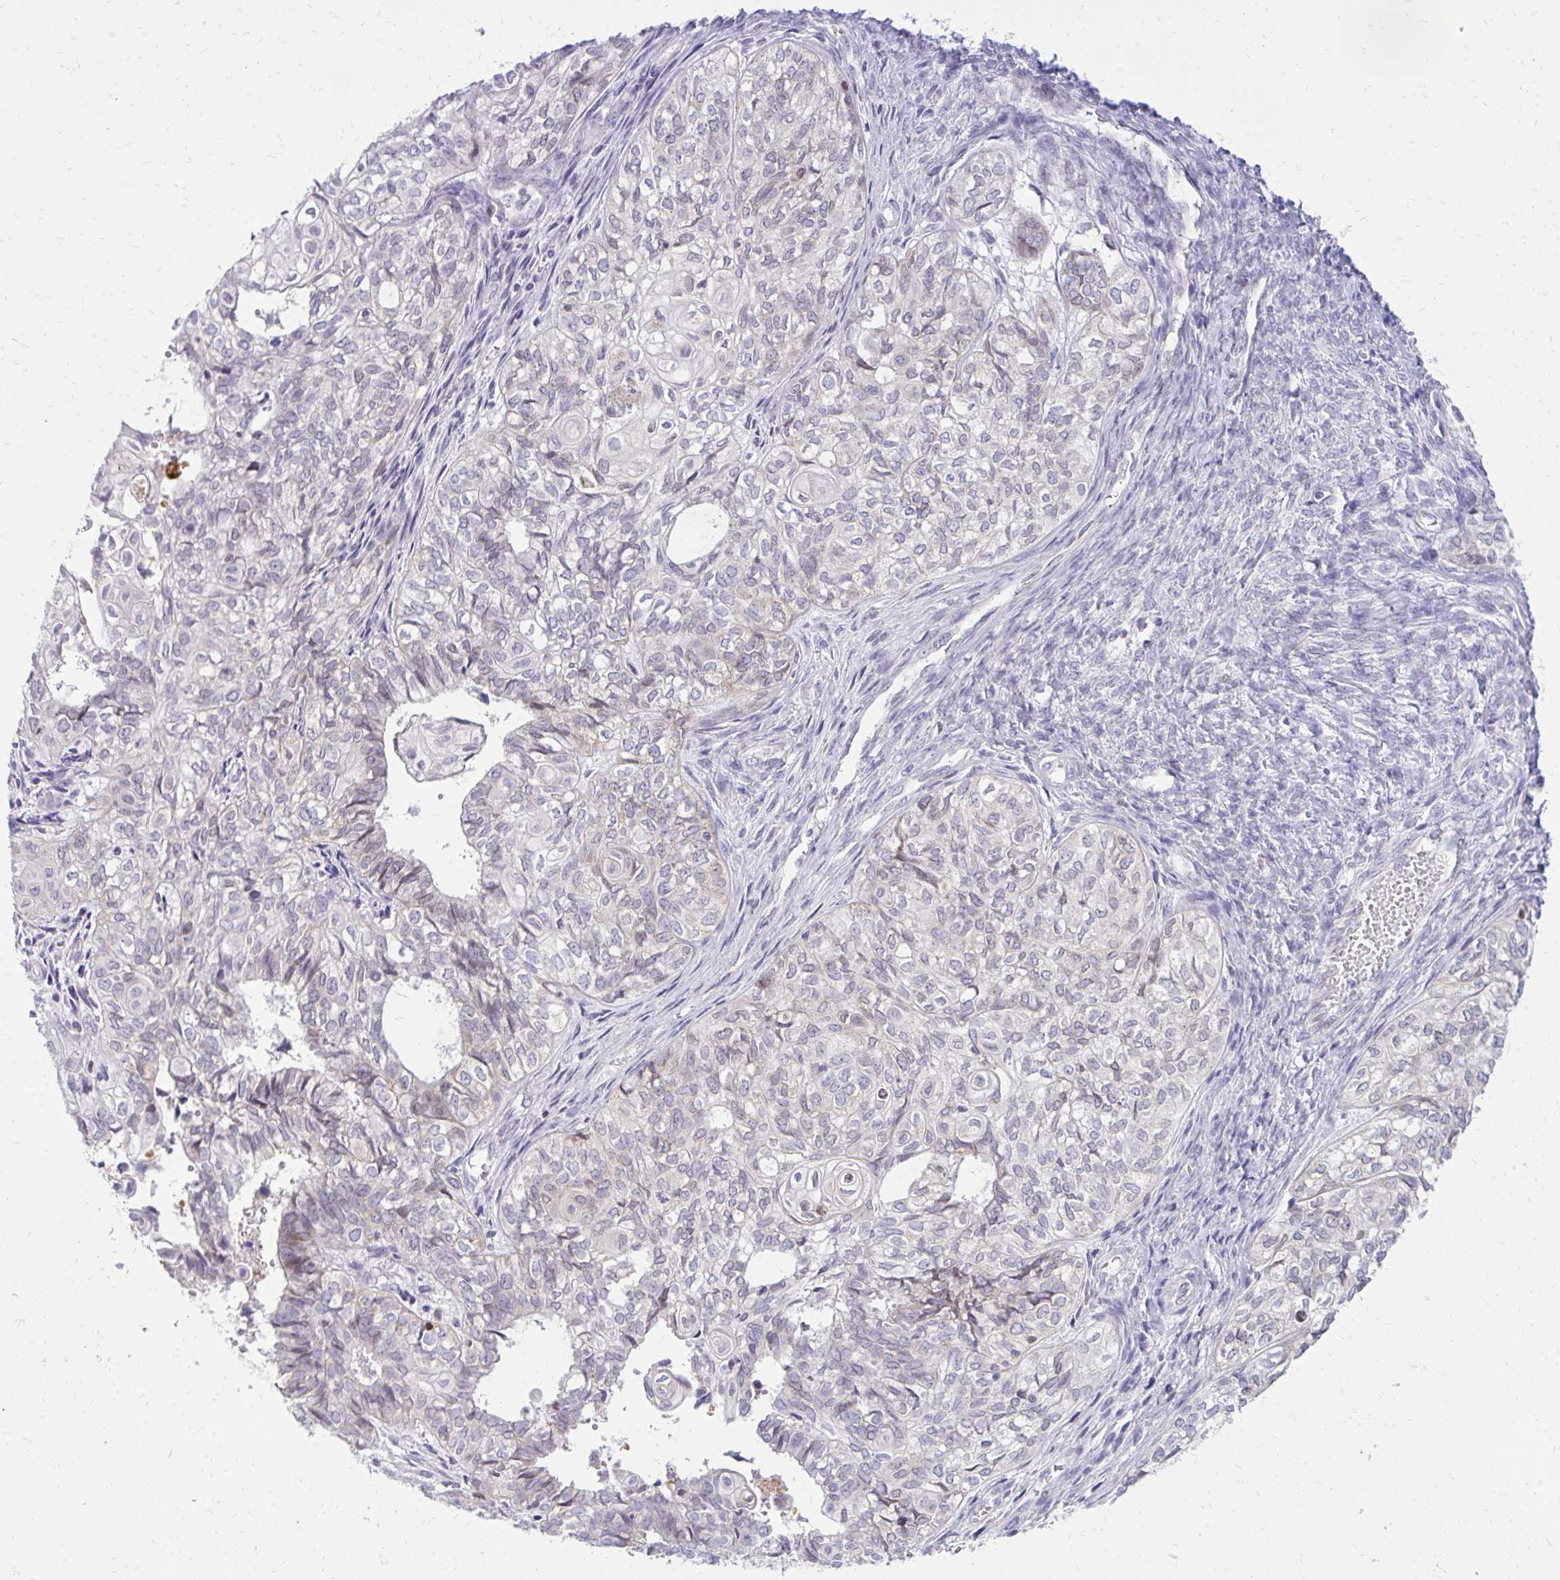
{"staining": {"intensity": "negative", "quantity": "none", "location": "none"}, "tissue": "ovarian cancer", "cell_type": "Tumor cells", "image_type": "cancer", "snomed": [{"axis": "morphology", "description": "Carcinoma, endometroid"}, {"axis": "topography", "description": "Ovary"}], "caption": "This is a photomicrograph of immunohistochemistry staining of ovarian endometroid carcinoma, which shows no expression in tumor cells. The staining was performed using DAB (3,3'-diaminobenzidine) to visualize the protein expression in brown, while the nuclei were stained in blue with hematoxylin (Magnification: 20x).", "gene": "RPS6KA2", "patient": {"sex": "female", "age": 64}}